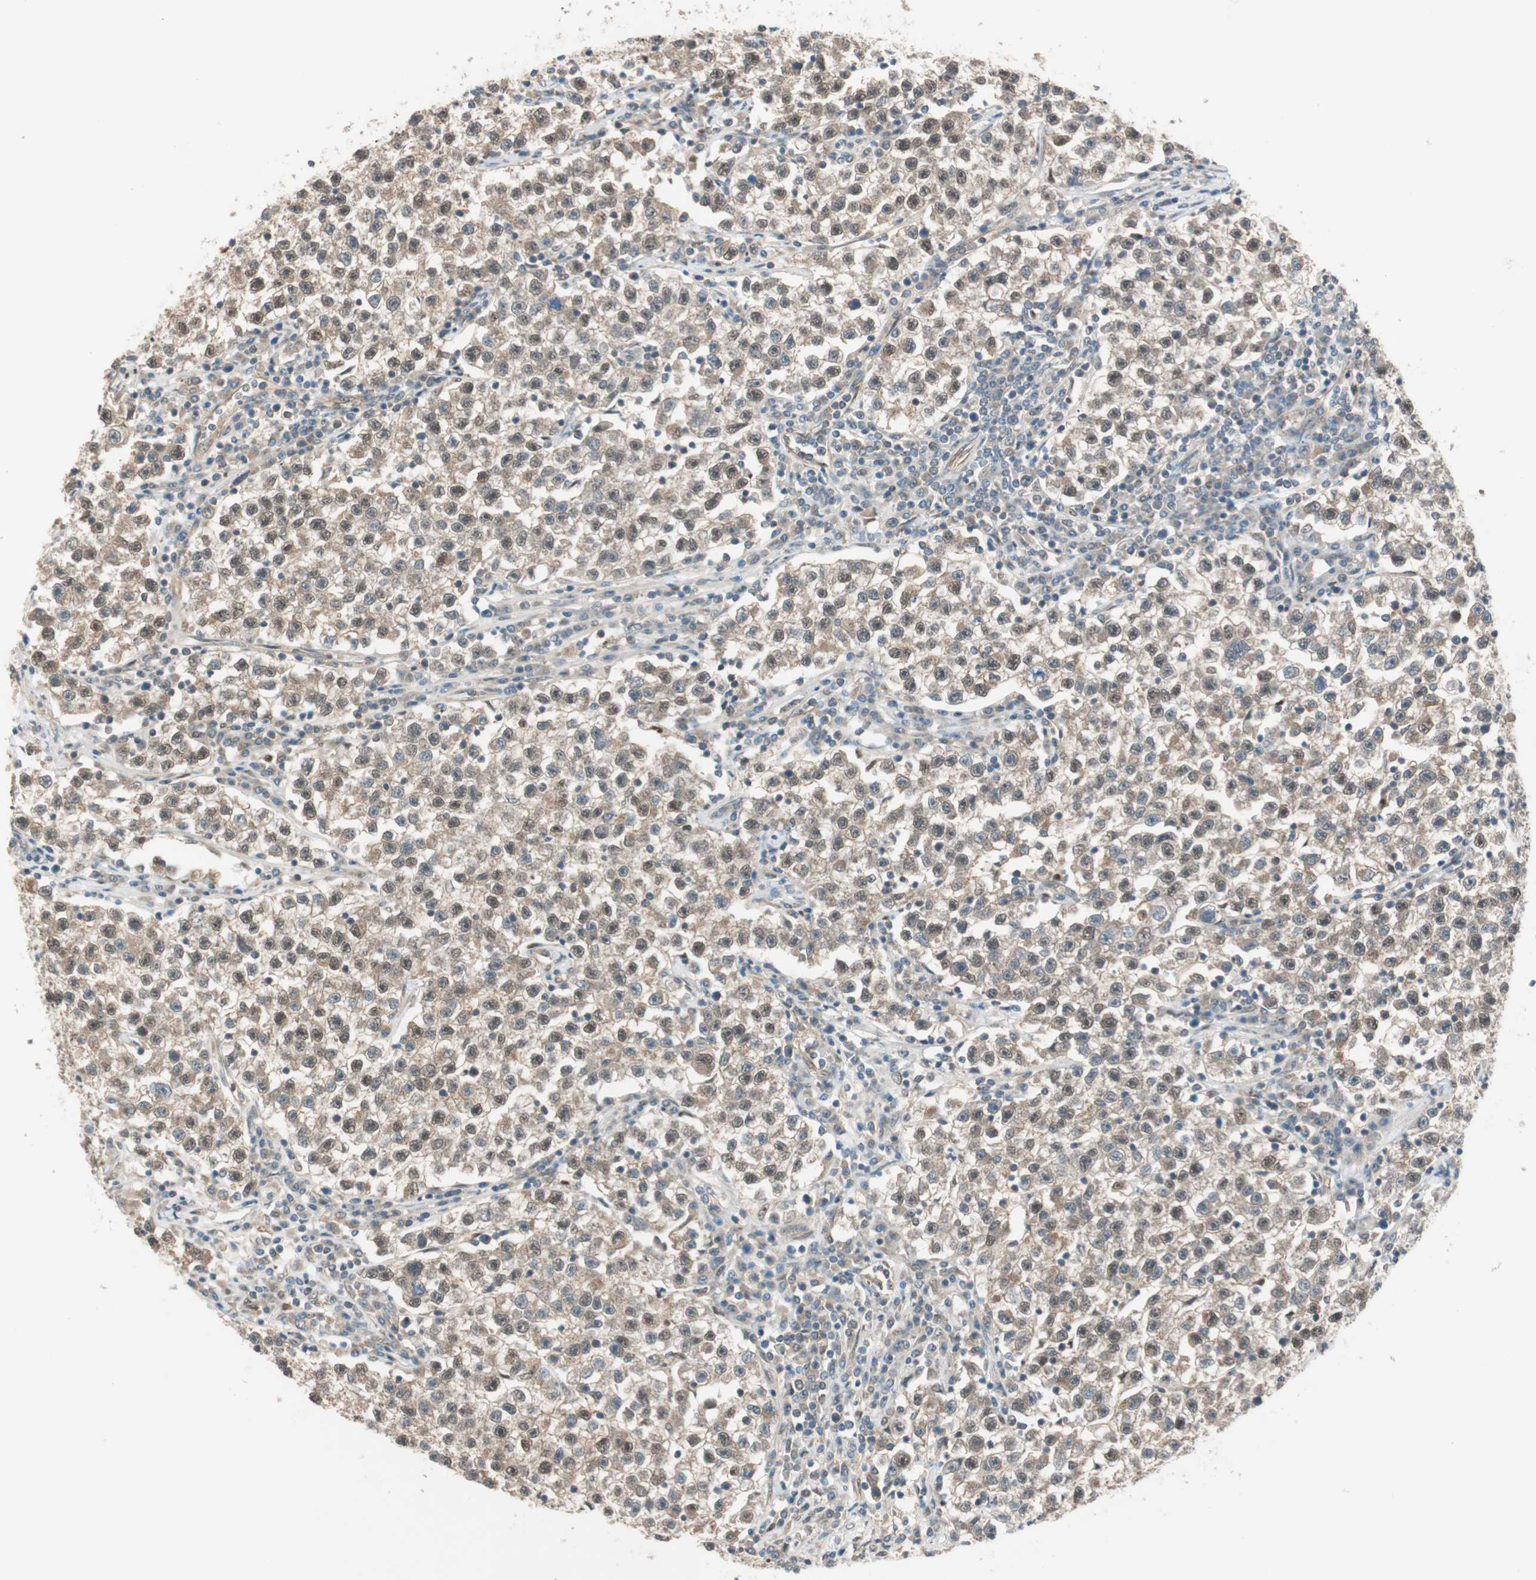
{"staining": {"intensity": "moderate", "quantity": ">75%", "location": "cytoplasmic/membranous,nuclear"}, "tissue": "testis cancer", "cell_type": "Tumor cells", "image_type": "cancer", "snomed": [{"axis": "morphology", "description": "Seminoma, NOS"}, {"axis": "topography", "description": "Testis"}], "caption": "Protein expression analysis of human seminoma (testis) reveals moderate cytoplasmic/membranous and nuclear positivity in about >75% of tumor cells. The protein is stained brown, and the nuclei are stained in blue (DAB (3,3'-diaminobenzidine) IHC with brightfield microscopy, high magnification).", "gene": "PSMD8", "patient": {"sex": "male", "age": 22}}